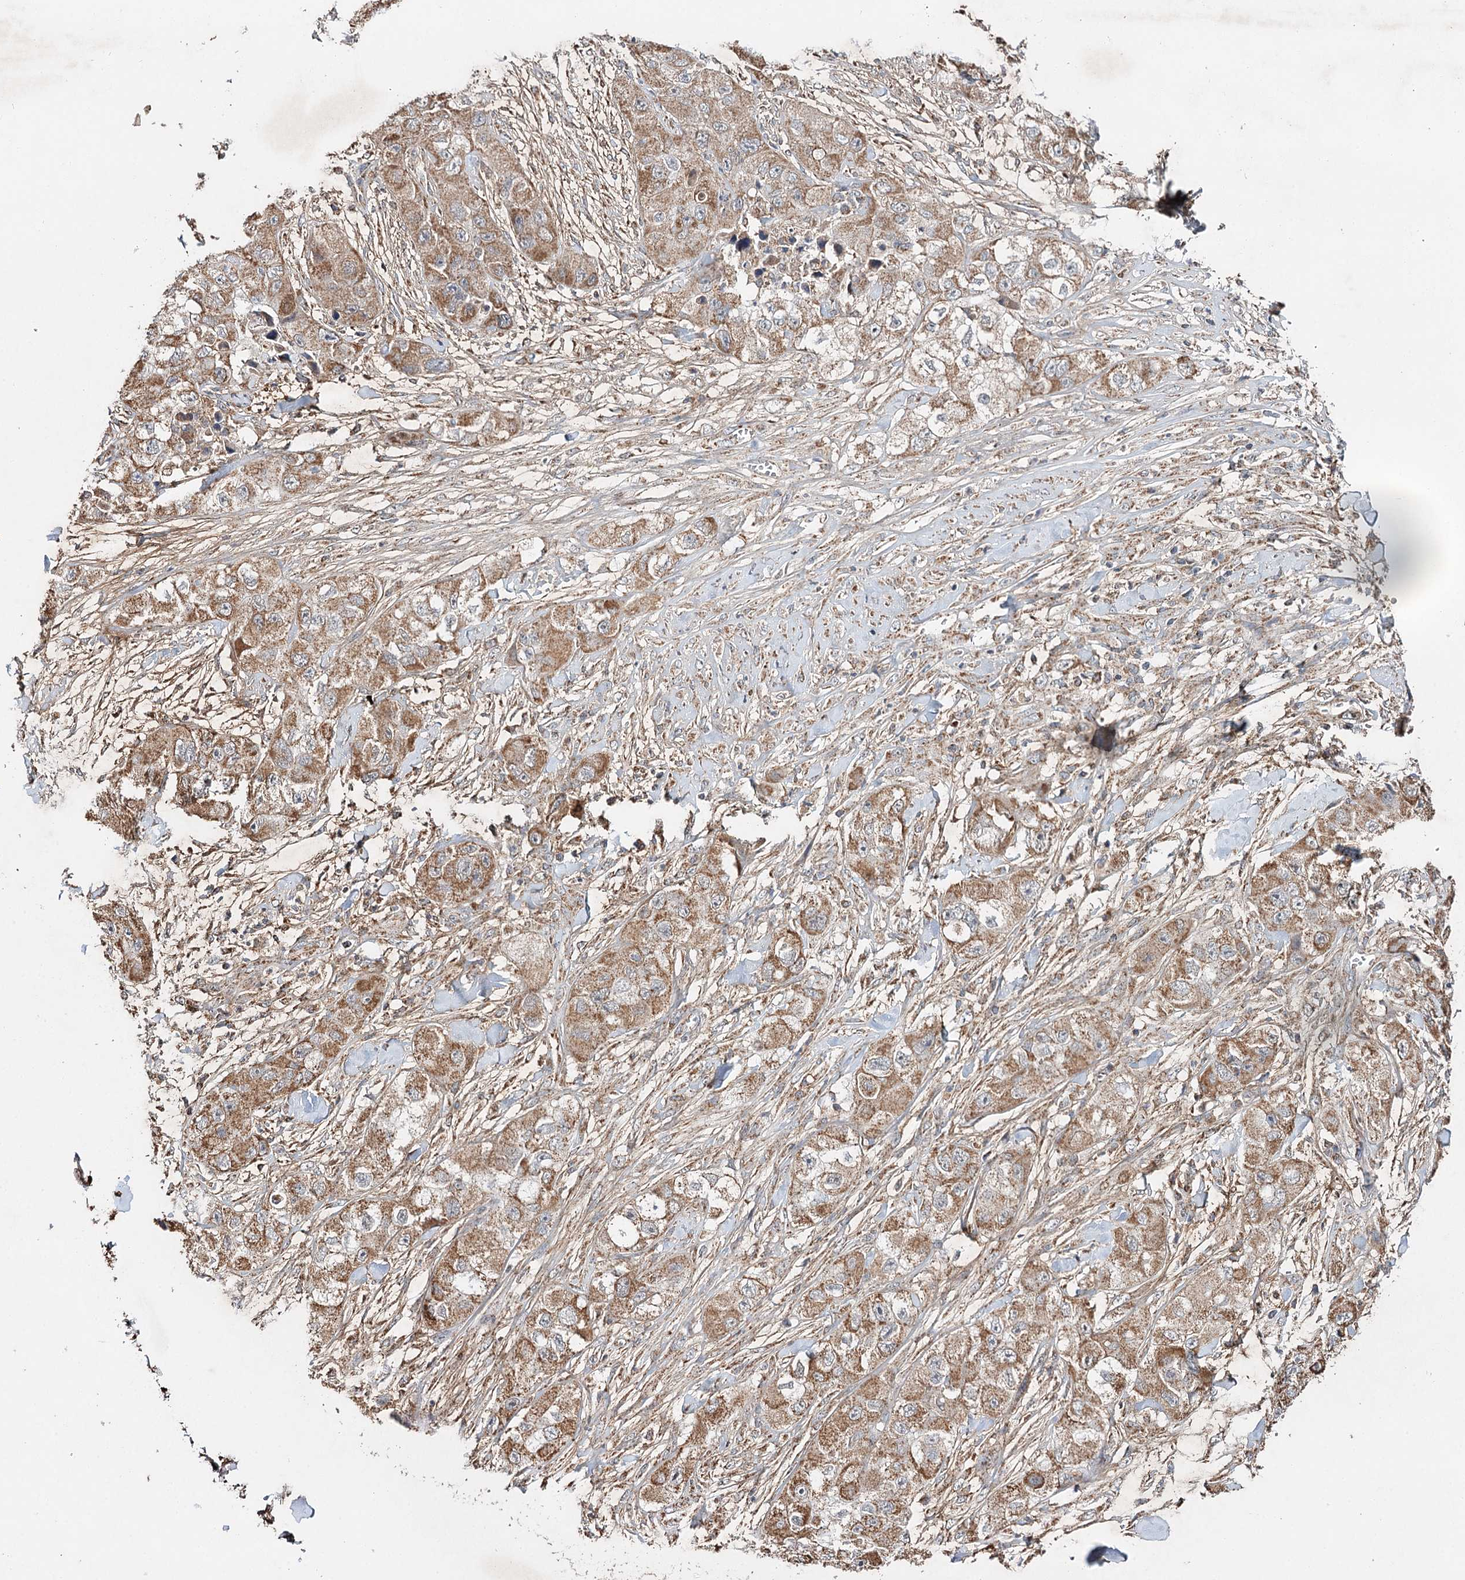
{"staining": {"intensity": "moderate", "quantity": ">75%", "location": "cytoplasmic/membranous"}, "tissue": "skin cancer", "cell_type": "Tumor cells", "image_type": "cancer", "snomed": [{"axis": "morphology", "description": "Squamous cell carcinoma, NOS"}, {"axis": "topography", "description": "Skin"}, {"axis": "topography", "description": "Subcutis"}], "caption": "Skin cancer (squamous cell carcinoma) tissue demonstrates moderate cytoplasmic/membranous expression in approximately >75% of tumor cells", "gene": "PIK3CB", "patient": {"sex": "male", "age": 73}}